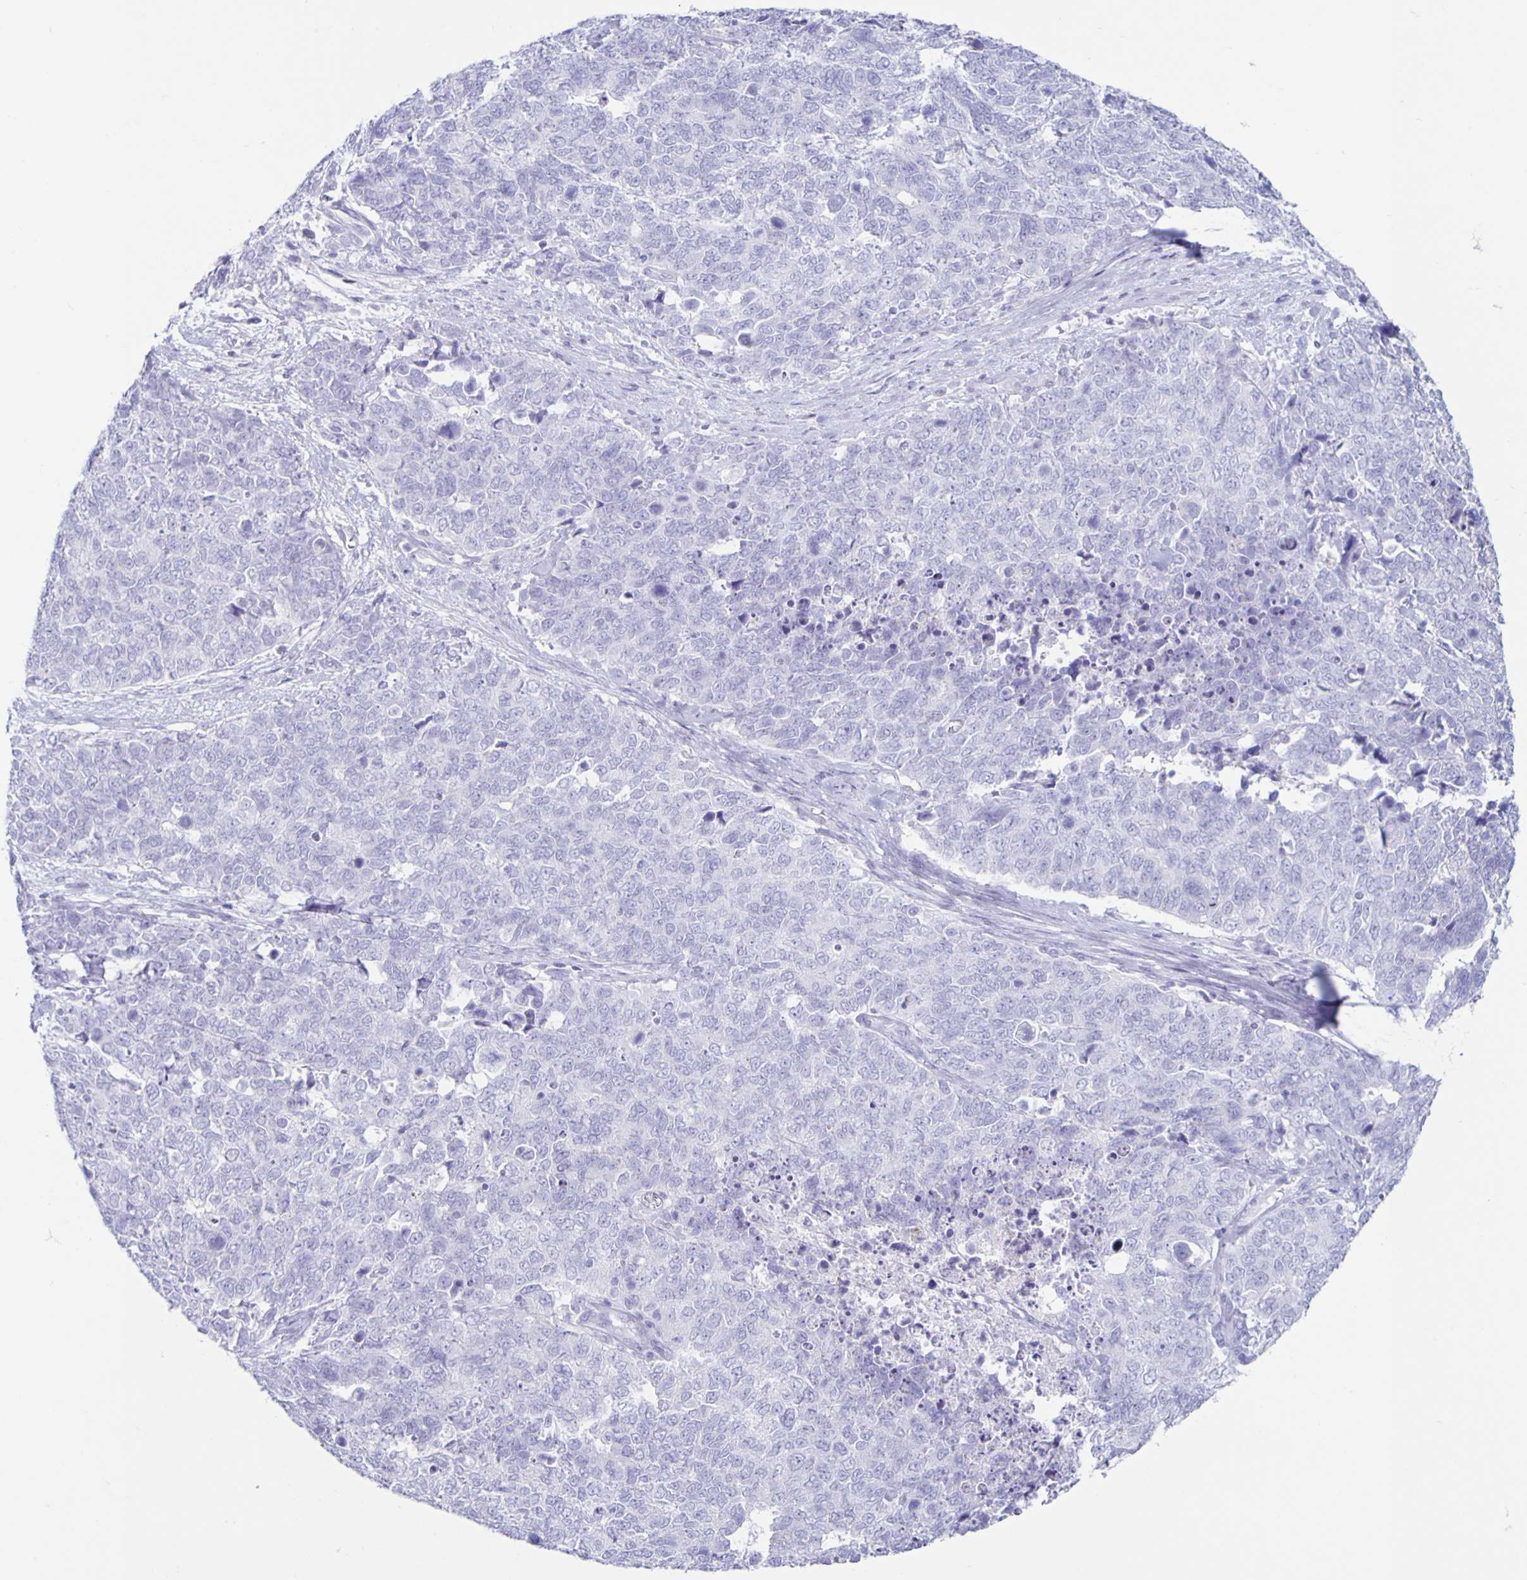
{"staining": {"intensity": "negative", "quantity": "none", "location": "none"}, "tissue": "cervical cancer", "cell_type": "Tumor cells", "image_type": "cancer", "snomed": [{"axis": "morphology", "description": "Adenocarcinoma, NOS"}, {"axis": "topography", "description": "Cervix"}], "caption": "A high-resolution image shows IHC staining of cervical cancer (adenocarcinoma), which demonstrates no significant positivity in tumor cells. (DAB (3,3'-diaminobenzidine) immunohistochemistry, high magnification).", "gene": "CT45A5", "patient": {"sex": "female", "age": 63}}